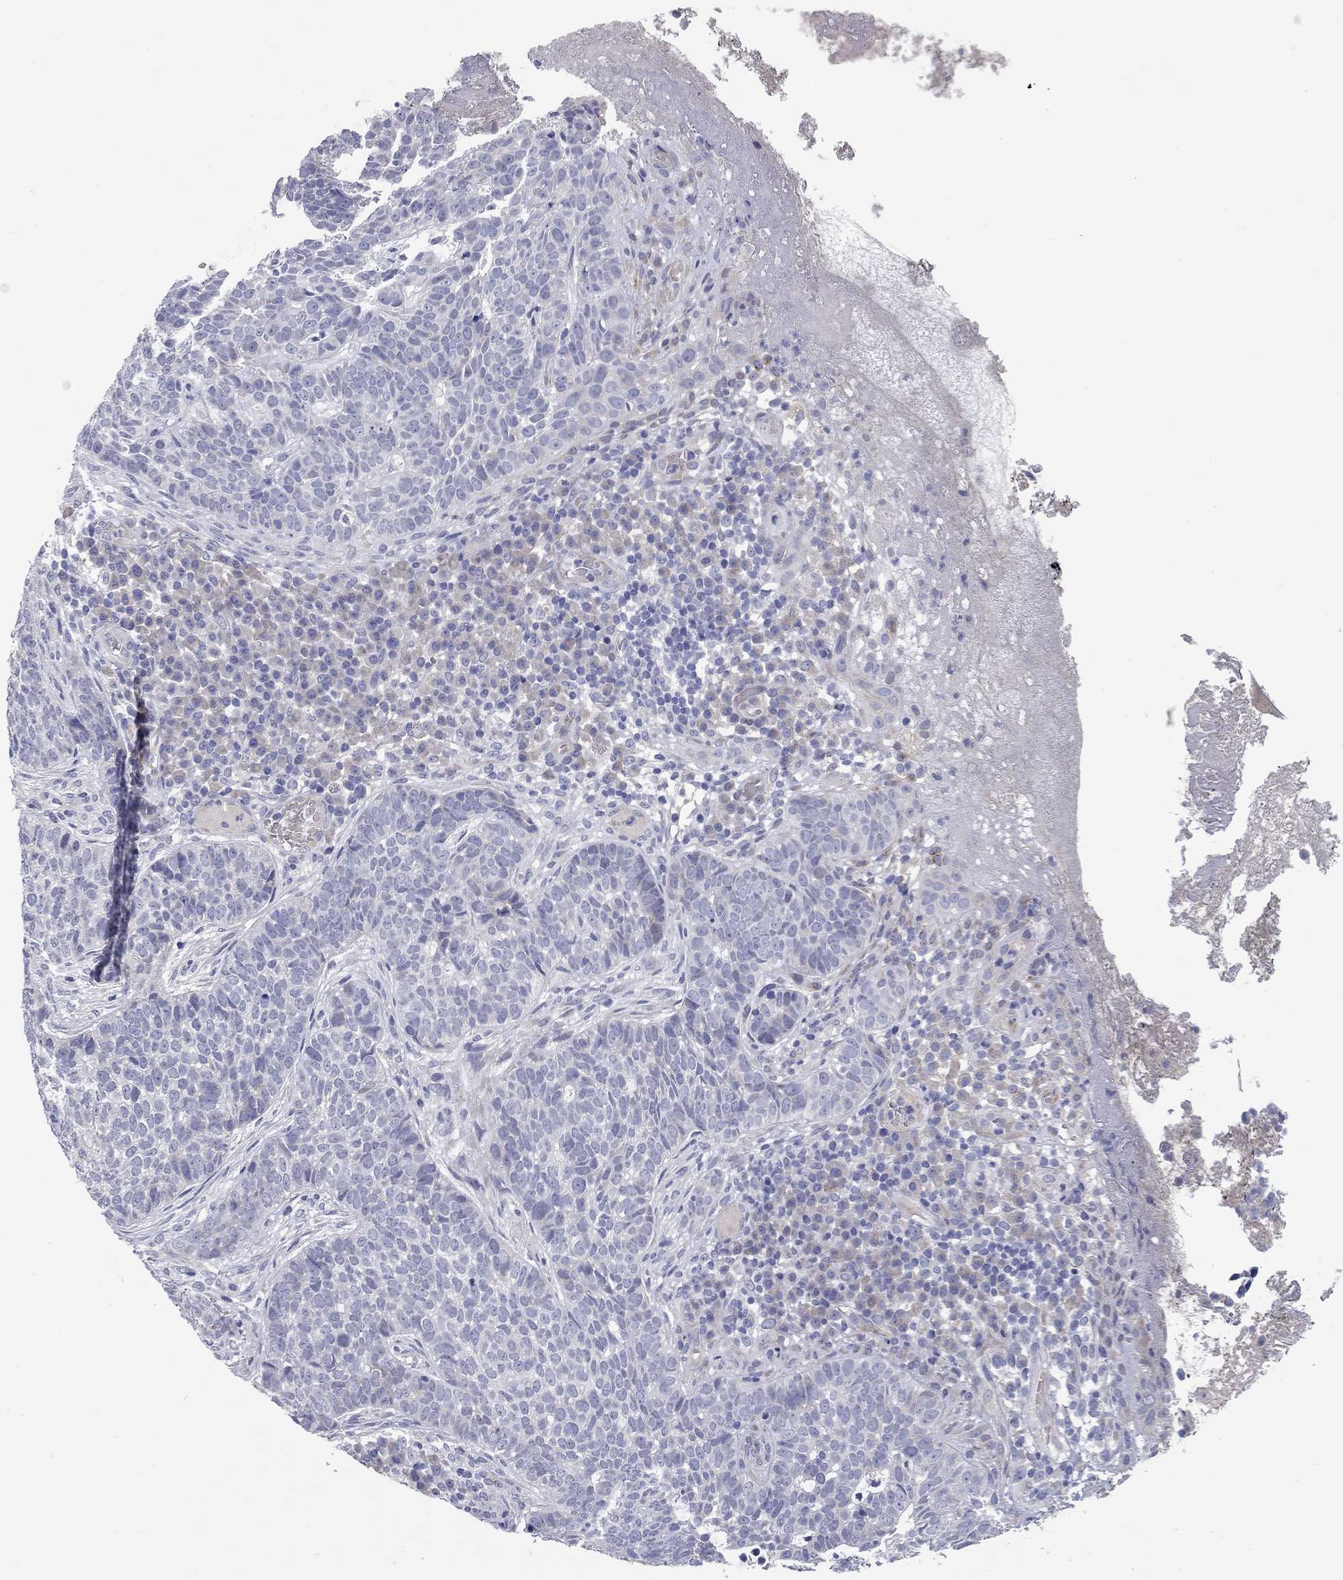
{"staining": {"intensity": "negative", "quantity": "none", "location": "none"}, "tissue": "skin cancer", "cell_type": "Tumor cells", "image_type": "cancer", "snomed": [{"axis": "morphology", "description": "Basal cell carcinoma"}, {"axis": "topography", "description": "Skin"}], "caption": "DAB (3,3'-diaminobenzidine) immunohistochemical staining of human skin cancer (basal cell carcinoma) demonstrates no significant staining in tumor cells.", "gene": "UNC119B", "patient": {"sex": "female", "age": 69}}